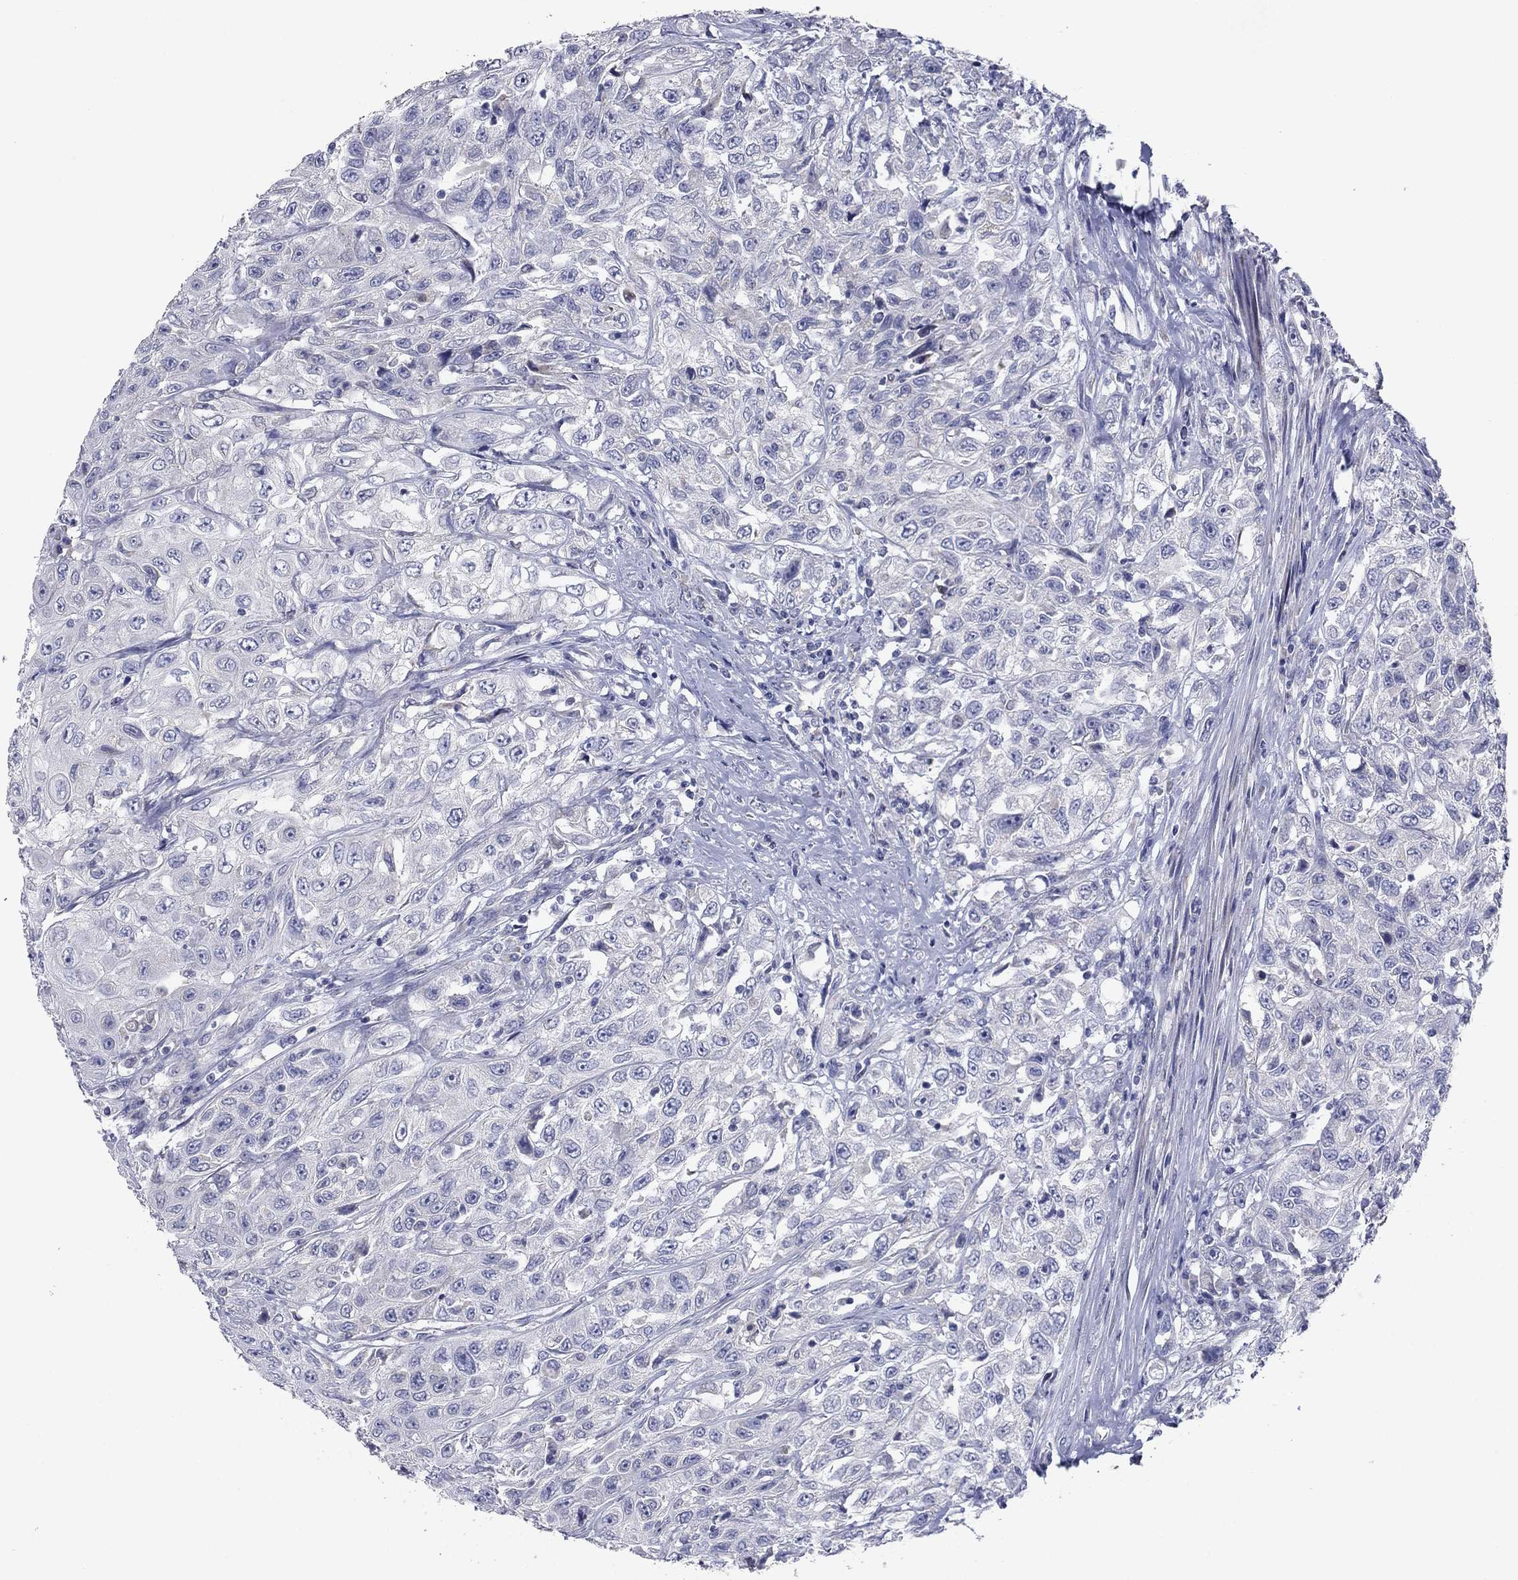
{"staining": {"intensity": "negative", "quantity": "none", "location": "none"}, "tissue": "urothelial cancer", "cell_type": "Tumor cells", "image_type": "cancer", "snomed": [{"axis": "morphology", "description": "Urothelial carcinoma, High grade"}, {"axis": "topography", "description": "Urinary bladder"}], "caption": "Tumor cells show no significant staining in urothelial carcinoma (high-grade). (Brightfield microscopy of DAB (3,3'-diaminobenzidine) immunohistochemistry (IHC) at high magnification).", "gene": "PTGDS", "patient": {"sex": "female", "age": 56}}